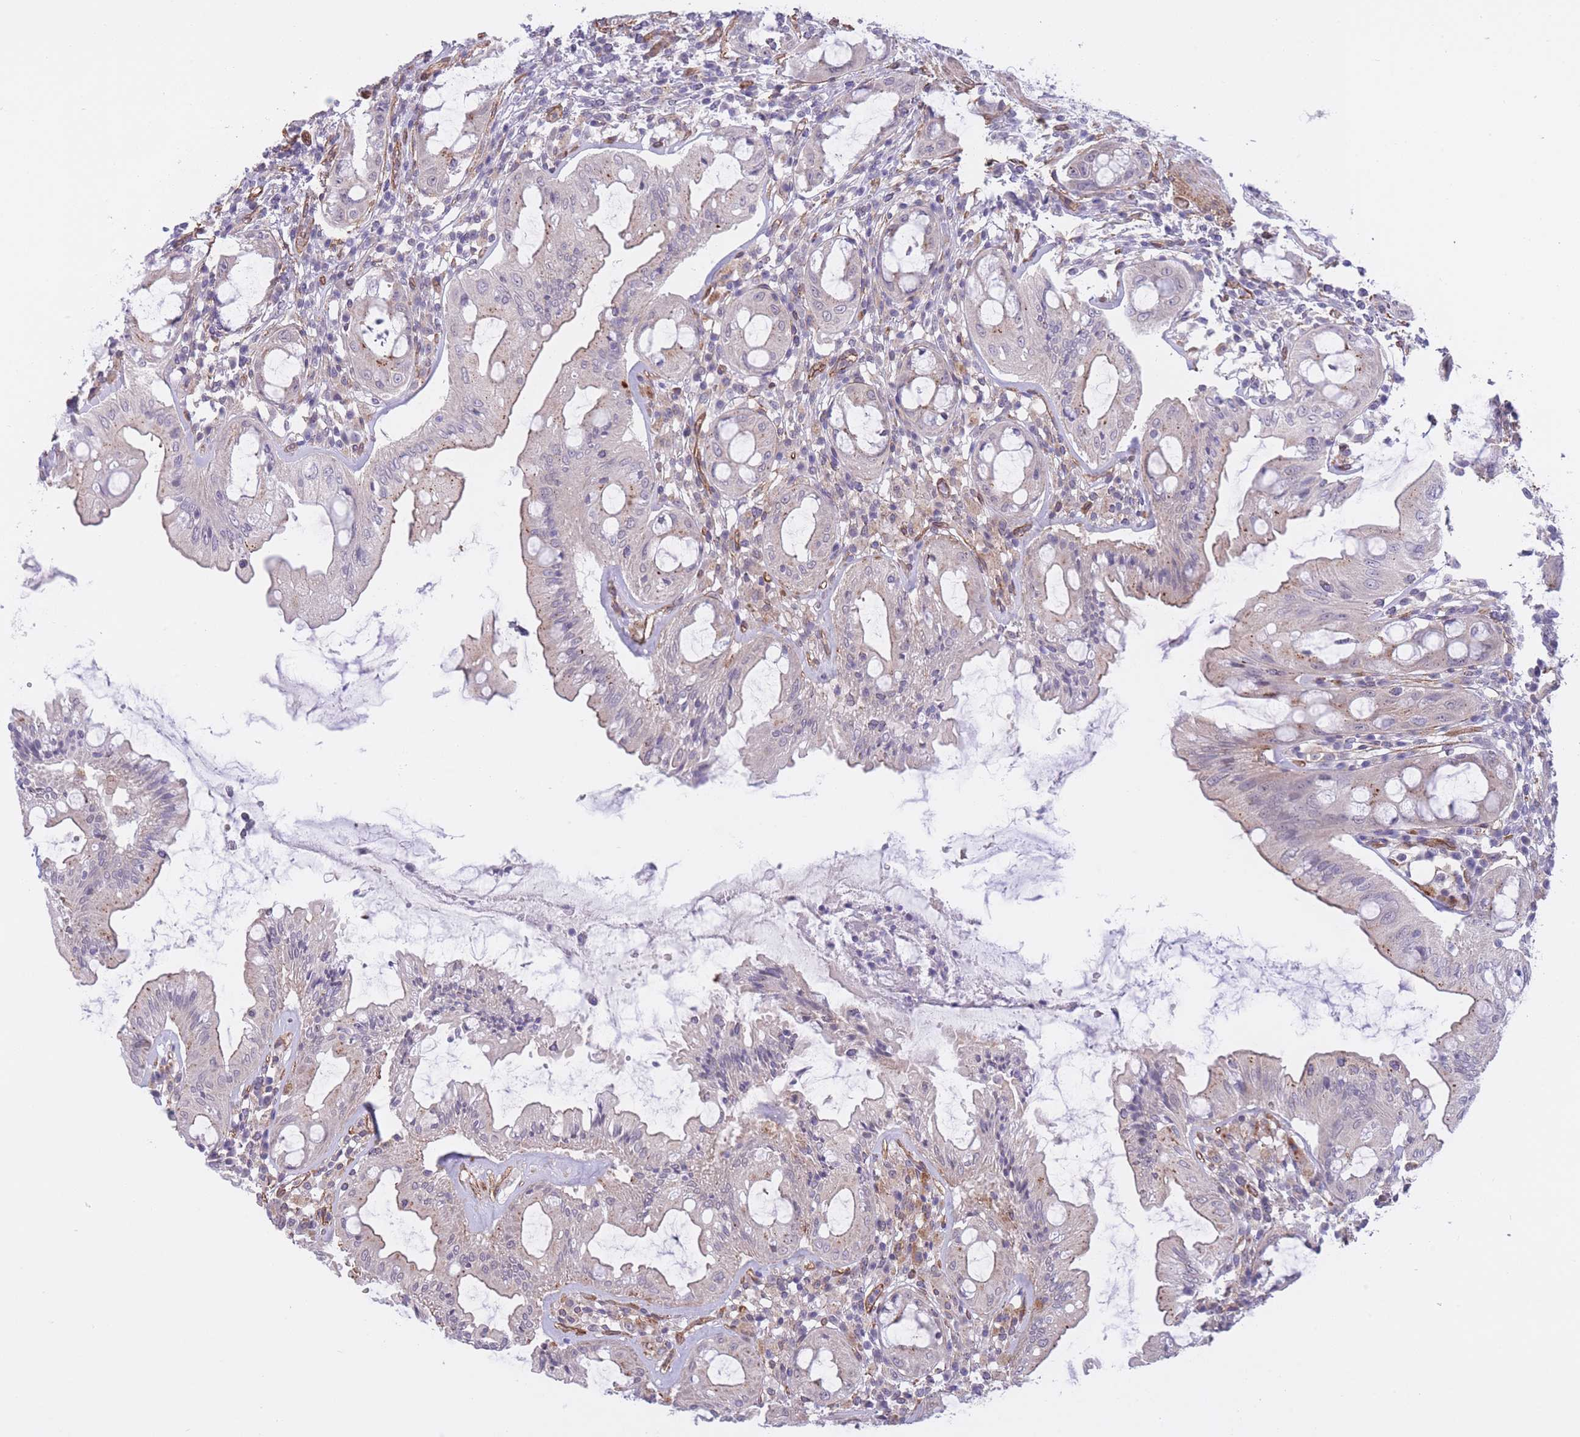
{"staining": {"intensity": "weak", "quantity": "25%-75%", "location": "cytoplasmic/membranous"}, "tissue": "rectum", "cell_type": "Glandular cells", "image_type": "normal", "snomed": [{"axis": "morphology", "description": "Normal tissue, NOS"}, {"axis": "topography", "description": "Rectum"}], "caption": "Rectum stained with a brown dye reveals weak cytoplasmic/membranous positive staining in approximately 25%-75% of glandular cells.", "gene": "QTRT1", "patient": {"sex": "female", "age": 57}}